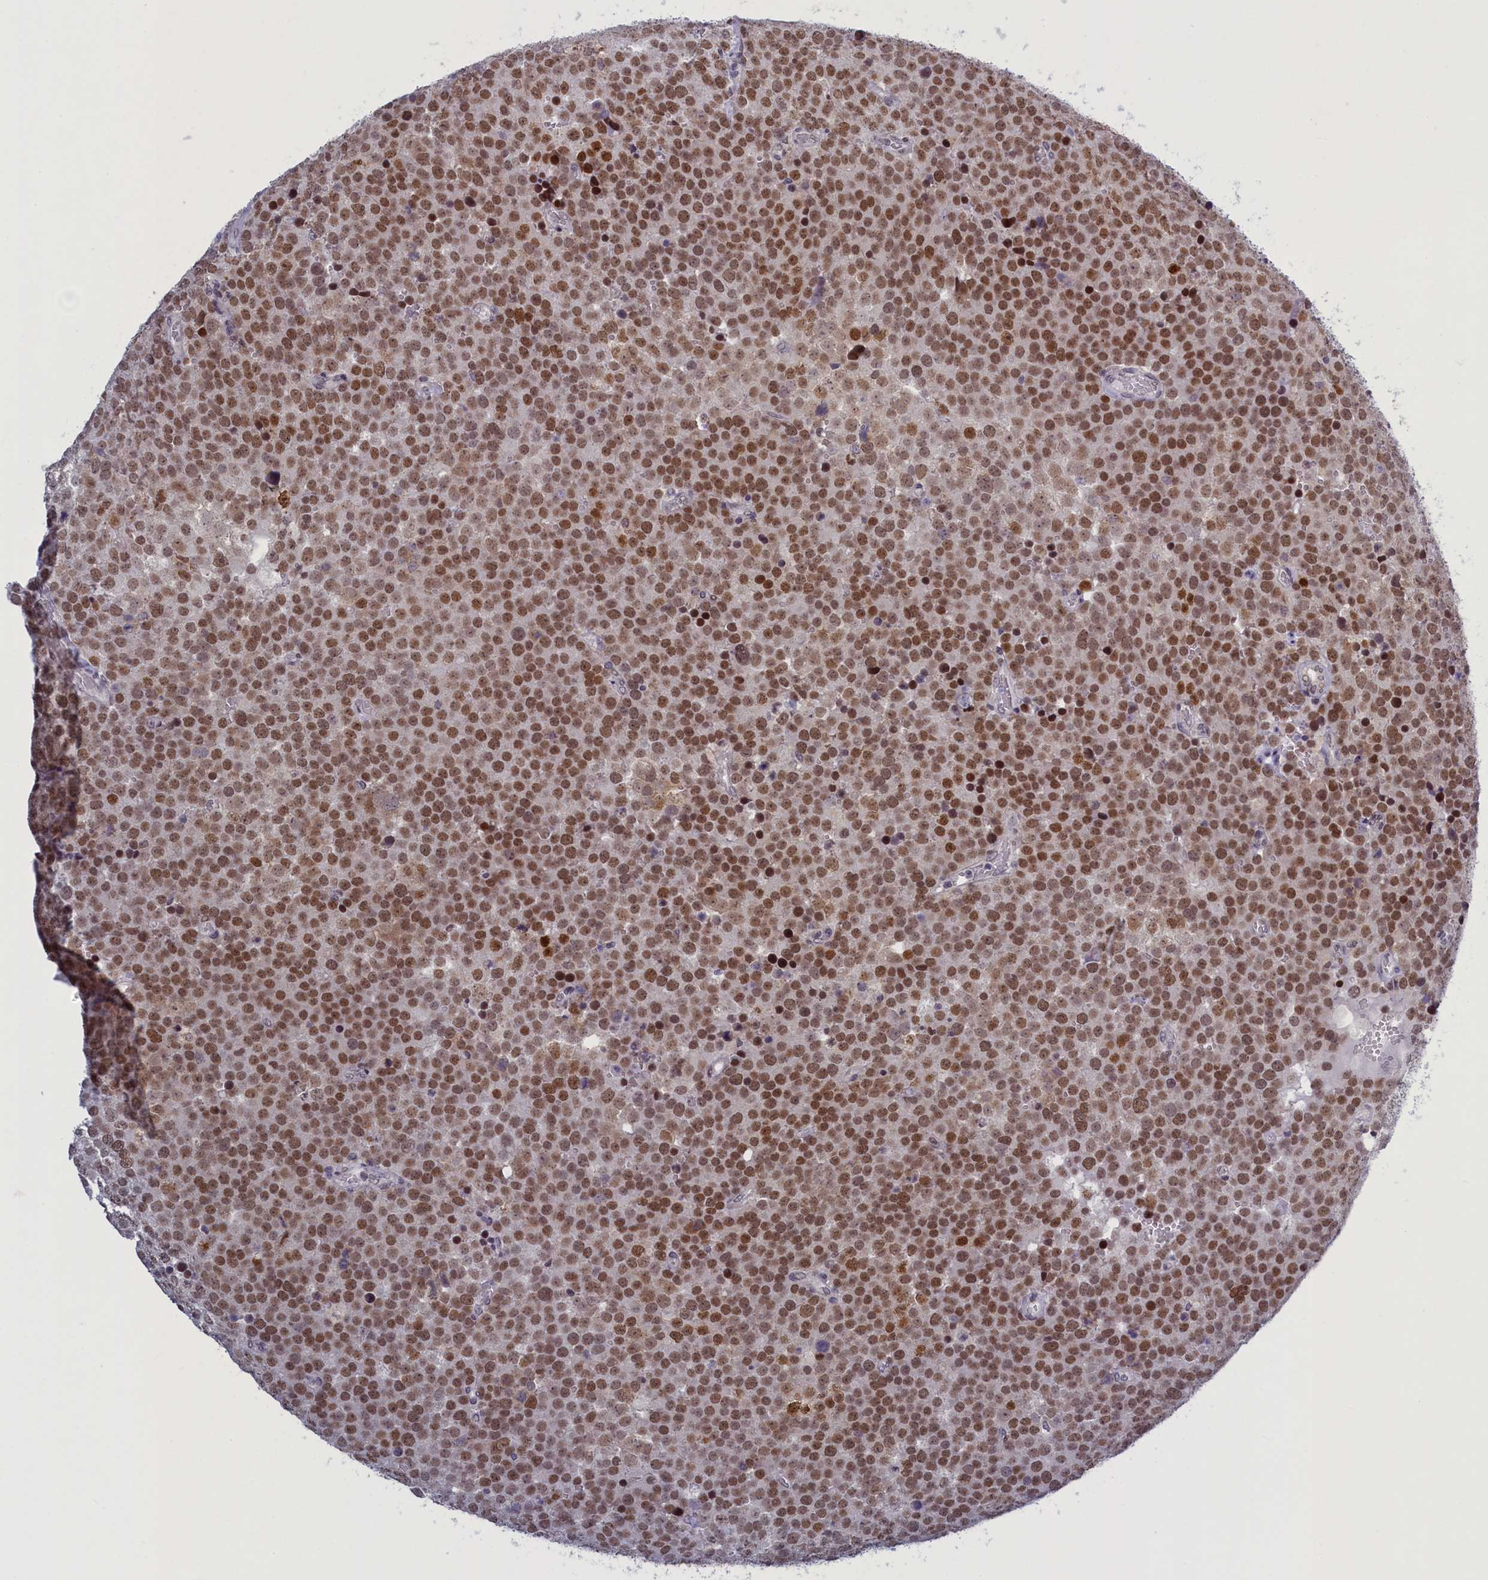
{"staining": {"intensity": "moderate", "quantity": ">75%", "location": "nuclear"}, "tissue": "testis cancer", "cell_type": "Tumor cells", "image_type": "cancer", "snomed": [{"axis": "morphology", "description": "Seminoma, NOS"}, {"axis": "topography", "description": "Testis"}], "caption": "Moderate nuclear positivity for a protein is seen in approximately >75% of tumor cells of testis cancer (seminoma) using immunohistochemistry.", "gene": "ATF7IP2", "patient": {"sex": "male", "age": 71}}